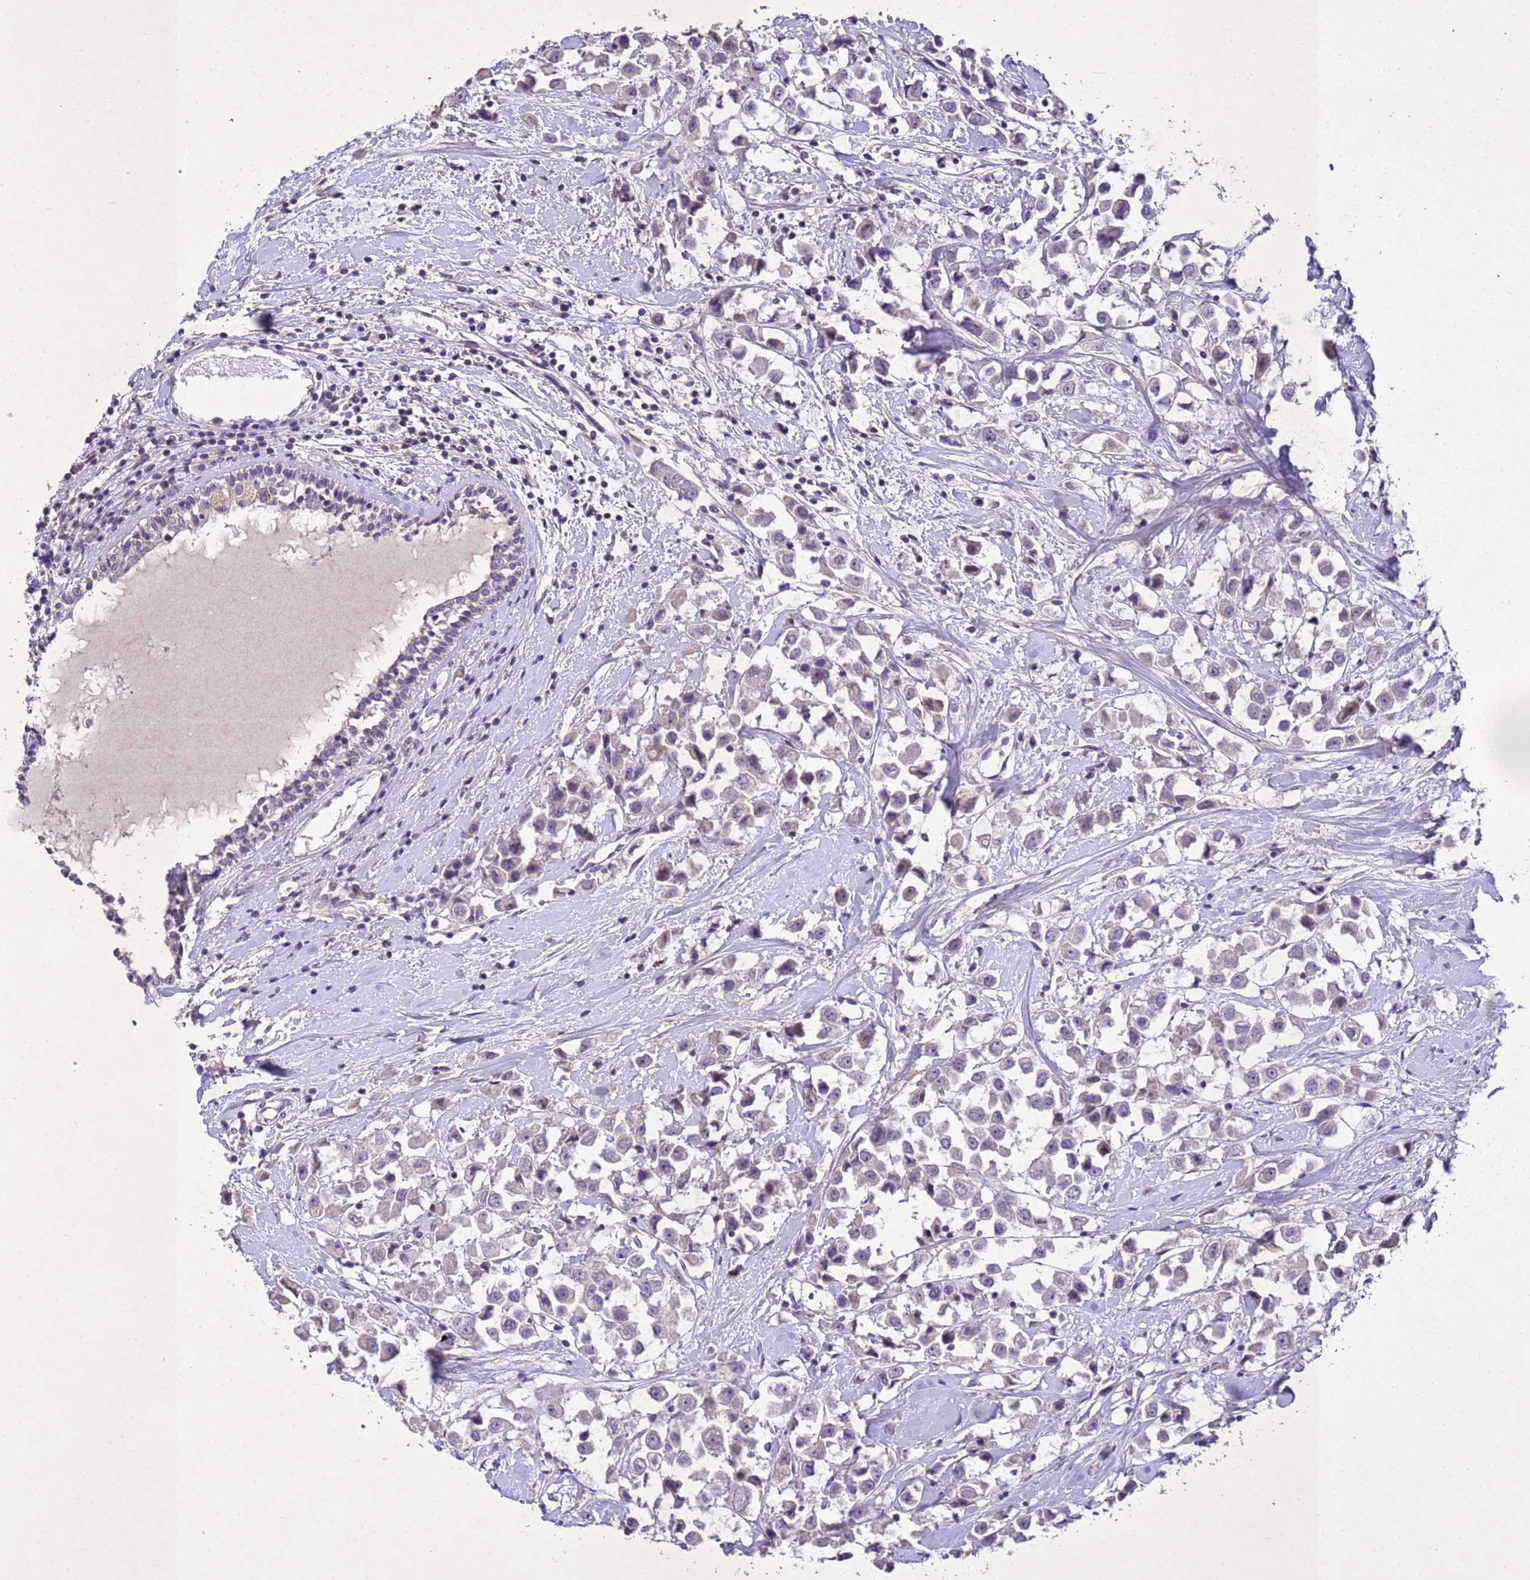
{"staining": {"intensity": "negative", "quantity": "none", "location": "none"}, "tissue": "breast cancer", "cell_type": "Tumor cells", "image_type": "cancer", "snomed": [{"axis": "morphology", "description": "Duct carcinoma"}, {"axis": "topography", "description": "Breast"}], "caption": "An immunohistochemistry (IHC) photomicrograph of breast cancer (intraductal carcinoma) is shown. There is no staining in tumor cells of breast cancer (intraductal carcinoma).", "gene": "NLRP11", "patient": {"sex": "female", "age": 61}}